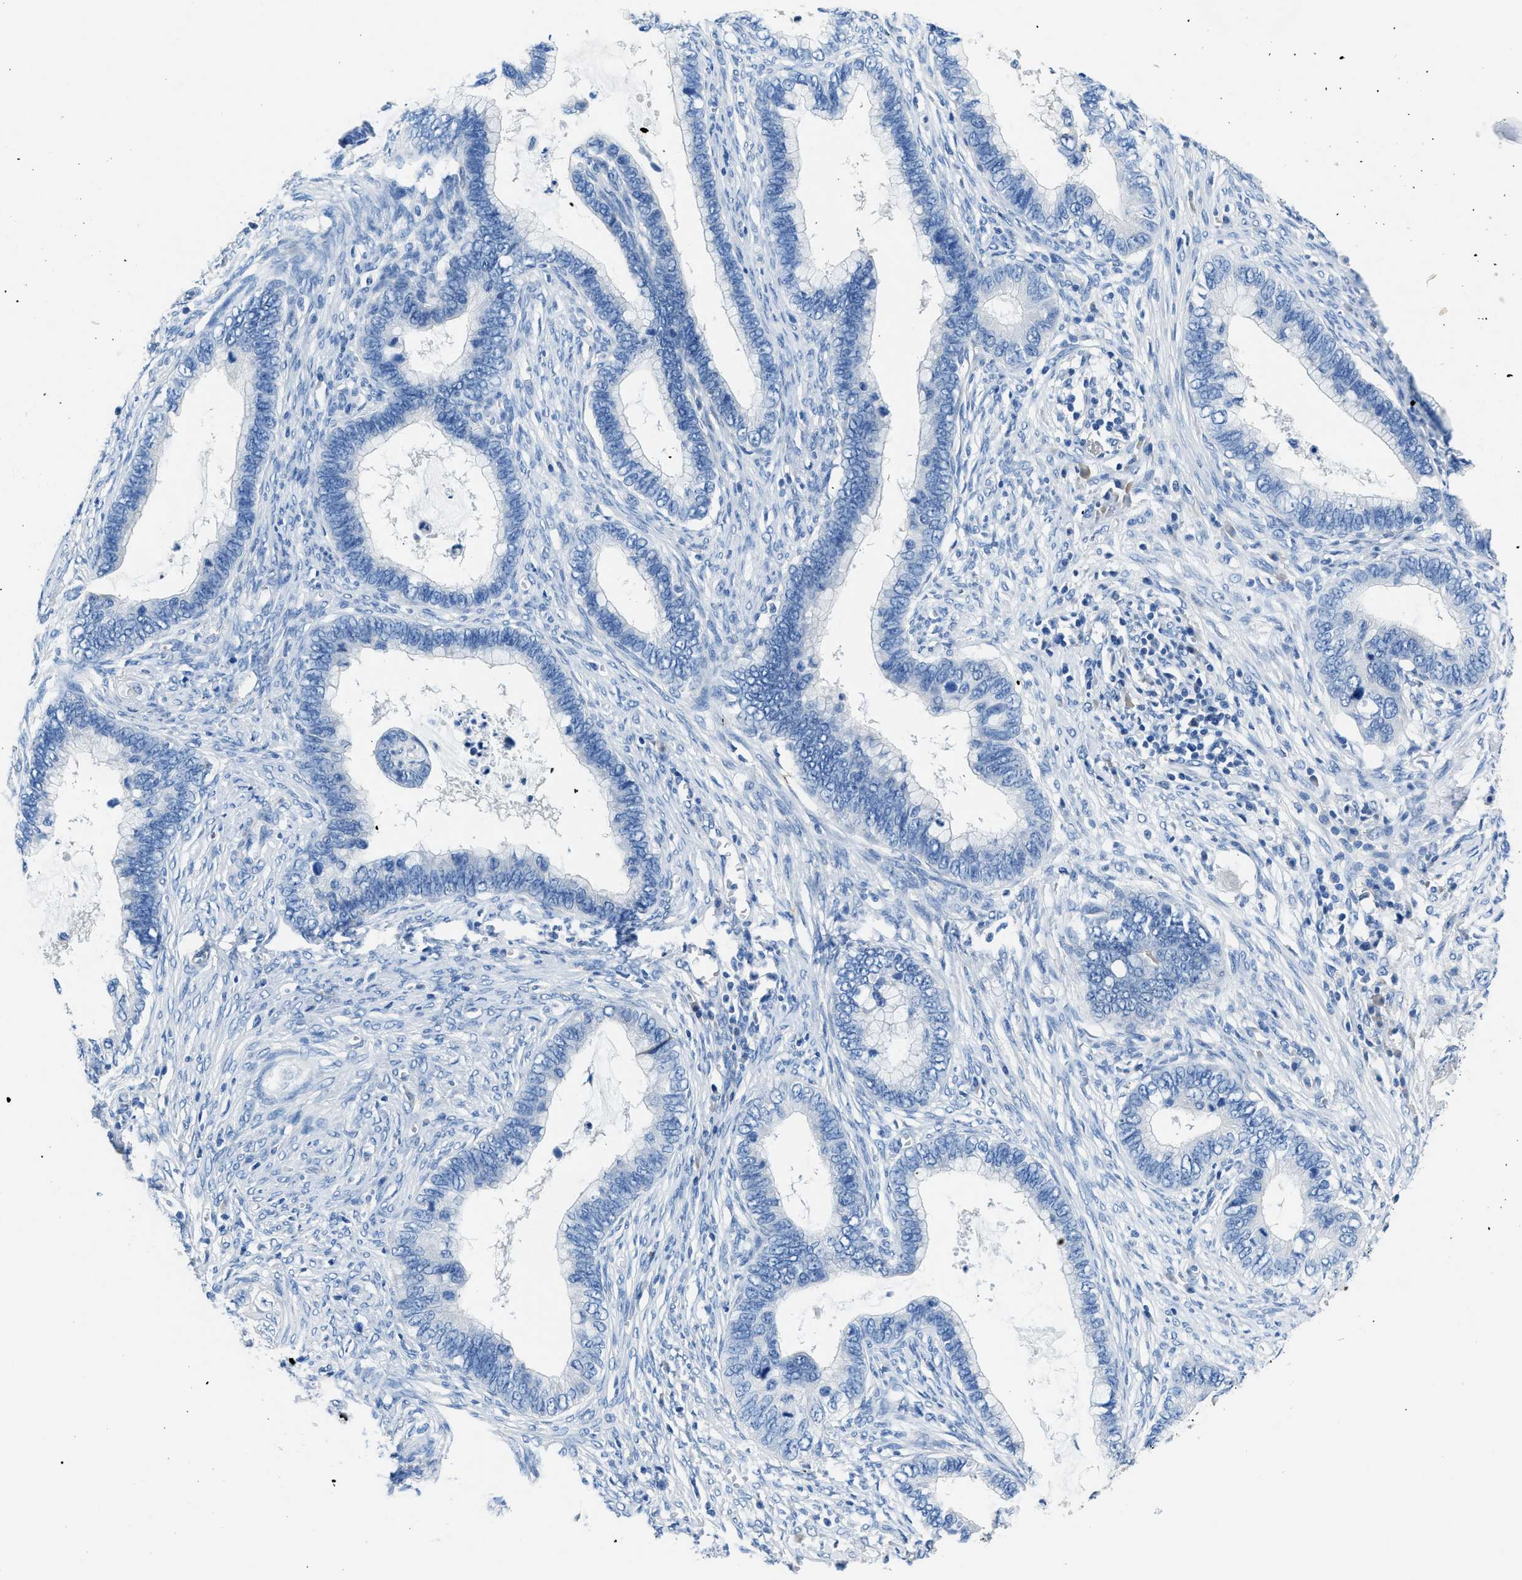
{"staining": {"intensity": "negative", "quantity": "none", "location": "none"}, "tissue": "cervical cancer", "cell_type": "Tumor cells", "image_type": "cancer", "snomed": [{"axis": "morphology", "description": "Adenocarcinoma, NOS"}, {"axis": "topography", "description": "Cervix"}], "caption": "Protein analysis of adenocarcinoma (cervical) exhibits no significant staining in tumor cells.", "gene": "SLC10A6", "patient": {"sex": "female", "age": 44}}